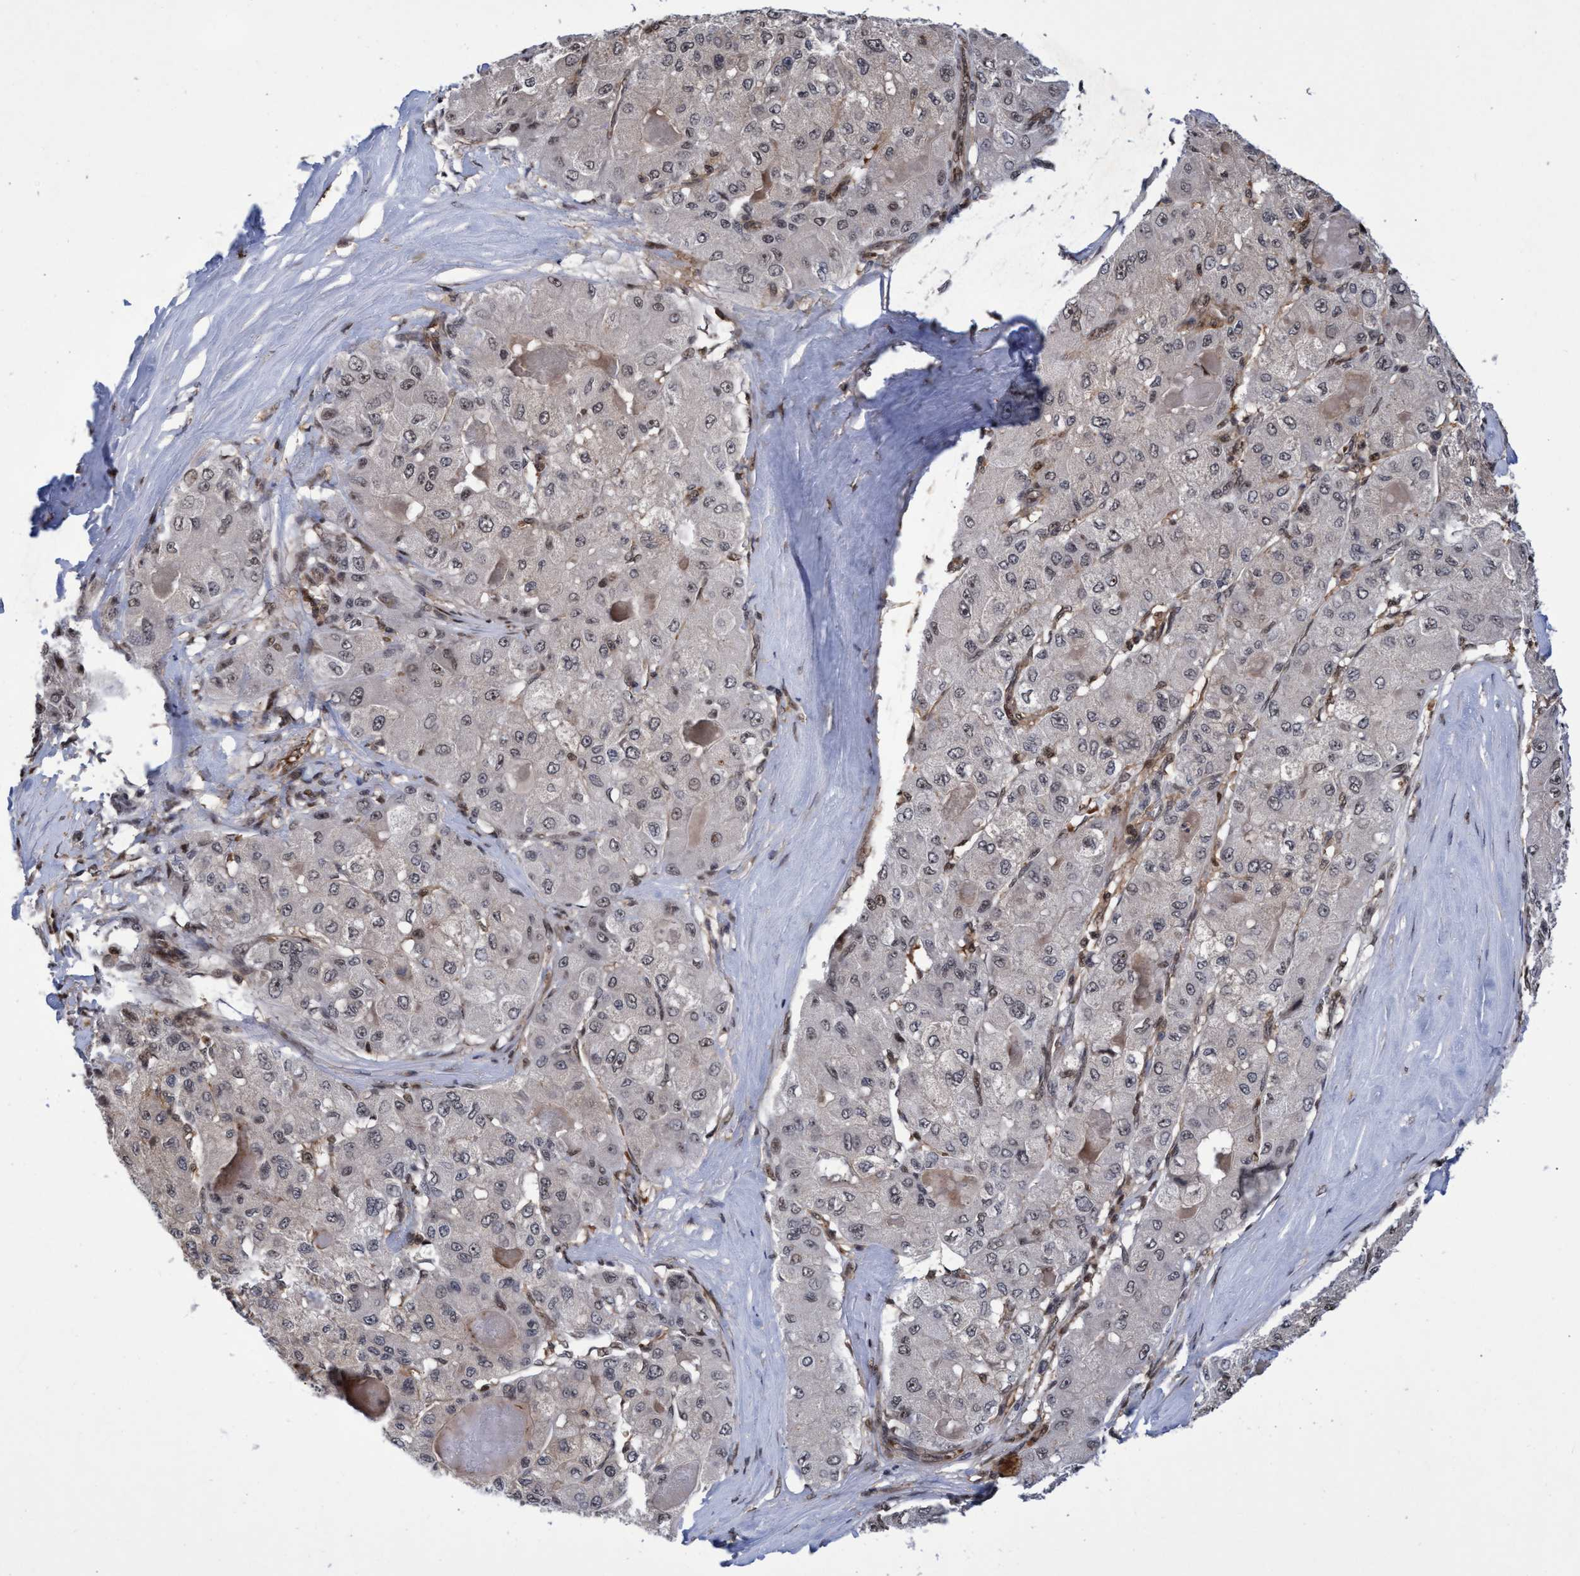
{"staining": {"intensity": "weak", "quantity": "<25%", "location": "nuclear"}, "tissue": "liver cancer", "cell_type": "Tumor cells", "image_type": "cancer", "snomed": [{"axis": "morphology", "description": "Carcinoma, Hepatocellular, NOS"}, {"axis": "topography", "description": "Liver"}], "caption": "This is an immunohistochemistry micrograph of liver cancer (hepatocellular carcinoma). There is no expression in tumor cells.", "gene": "GTF2F1", "patient": {"sex": "male", "age": 80}}